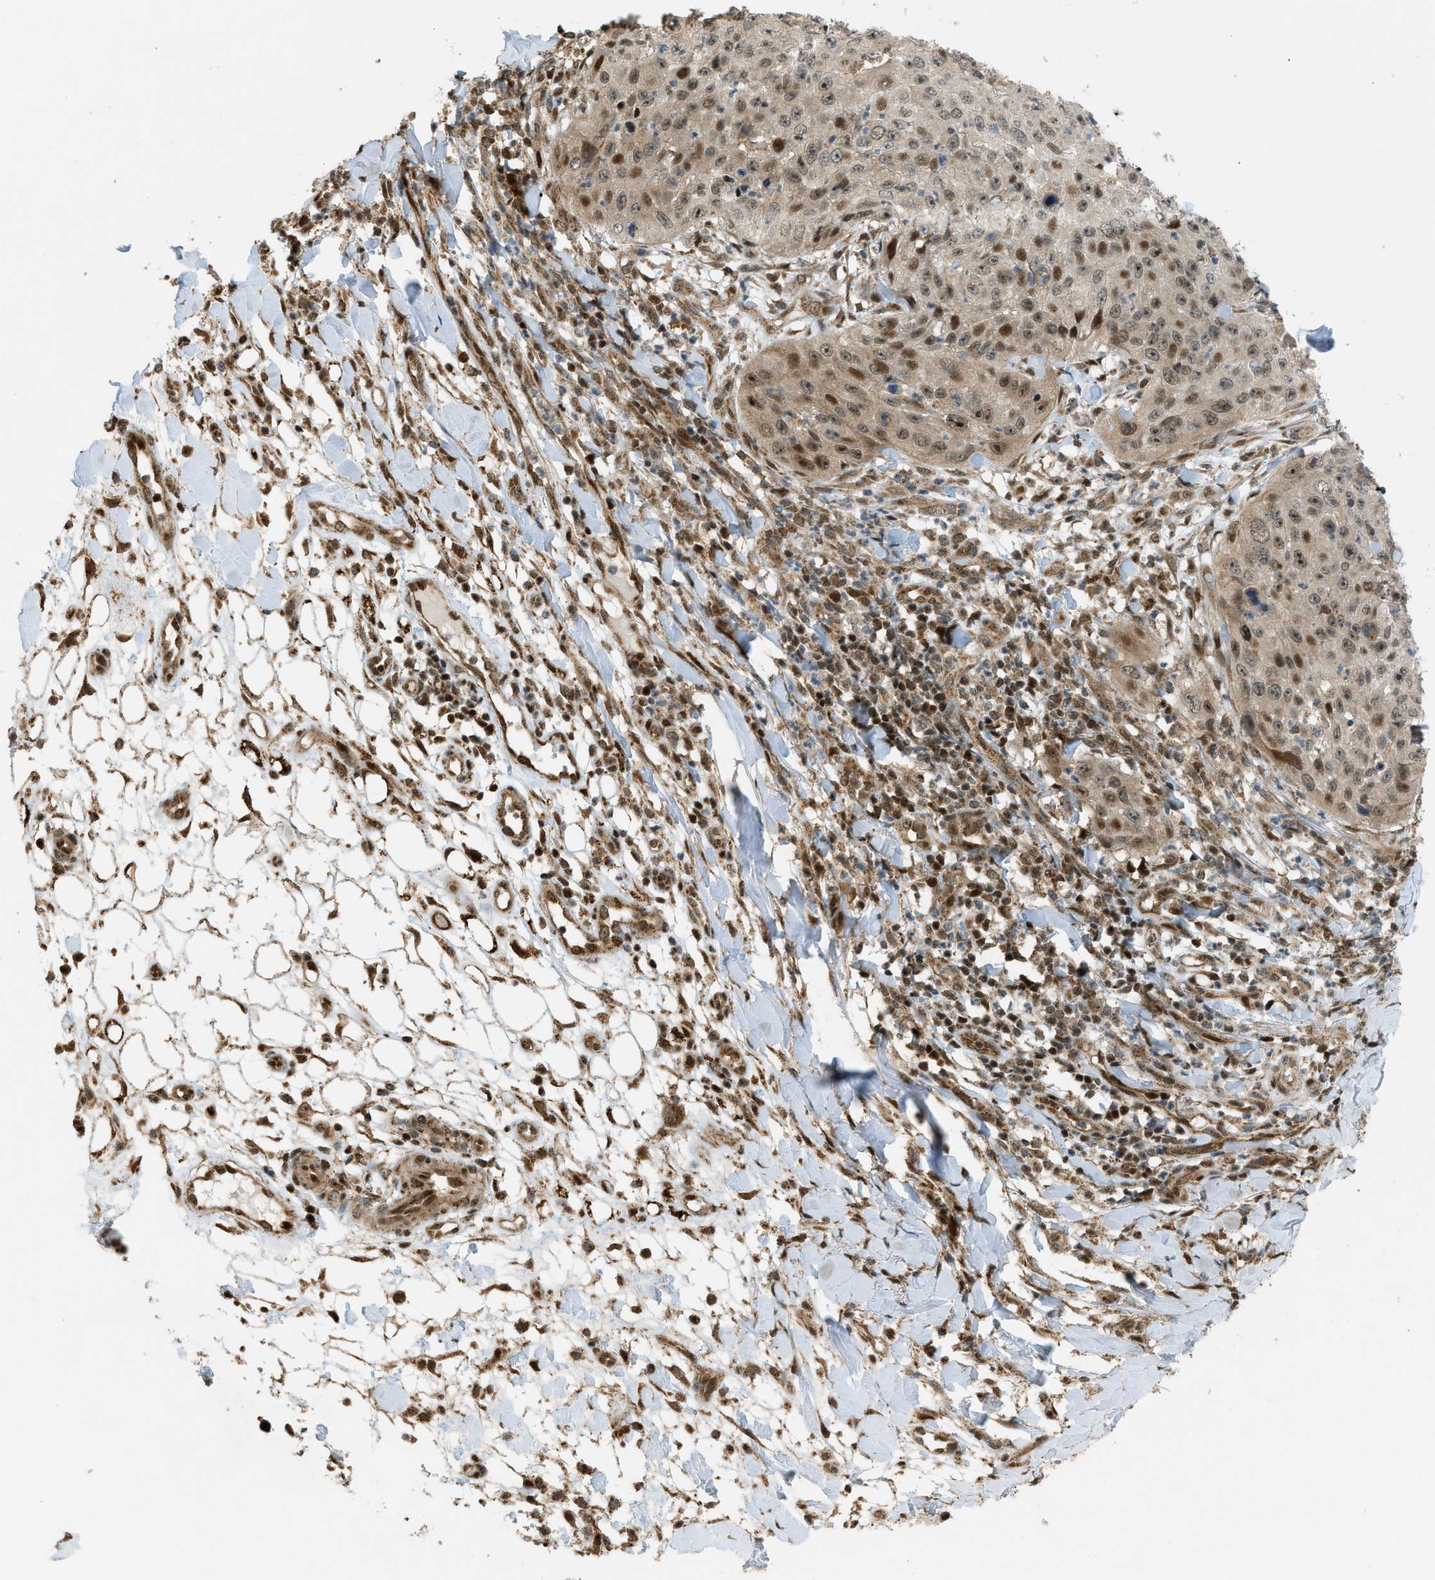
{"staining": {"intensity": "moderate", "quantity": ">75%", "location": "cytoplasmic/membranous,nuclear"}, "tissue": "skin cancer", "cell_type": "Tumor cells", "image_type": "cancer", "snomed": [{"axis": "morphology", "description": "Squamous cell carcinoma, NOS"}, {"axis": "topography", "description": "Skin"}], "caption": "Immunohistochemical staining of skin cancer (squamous cell carcinoma) displays medium levels of moderate cytoplasmic/membranous and nuclear protein positivity in about >75% of tumor cells.", "gene": "CCDC186", "patient": {"sex": "female", "age": 80}}